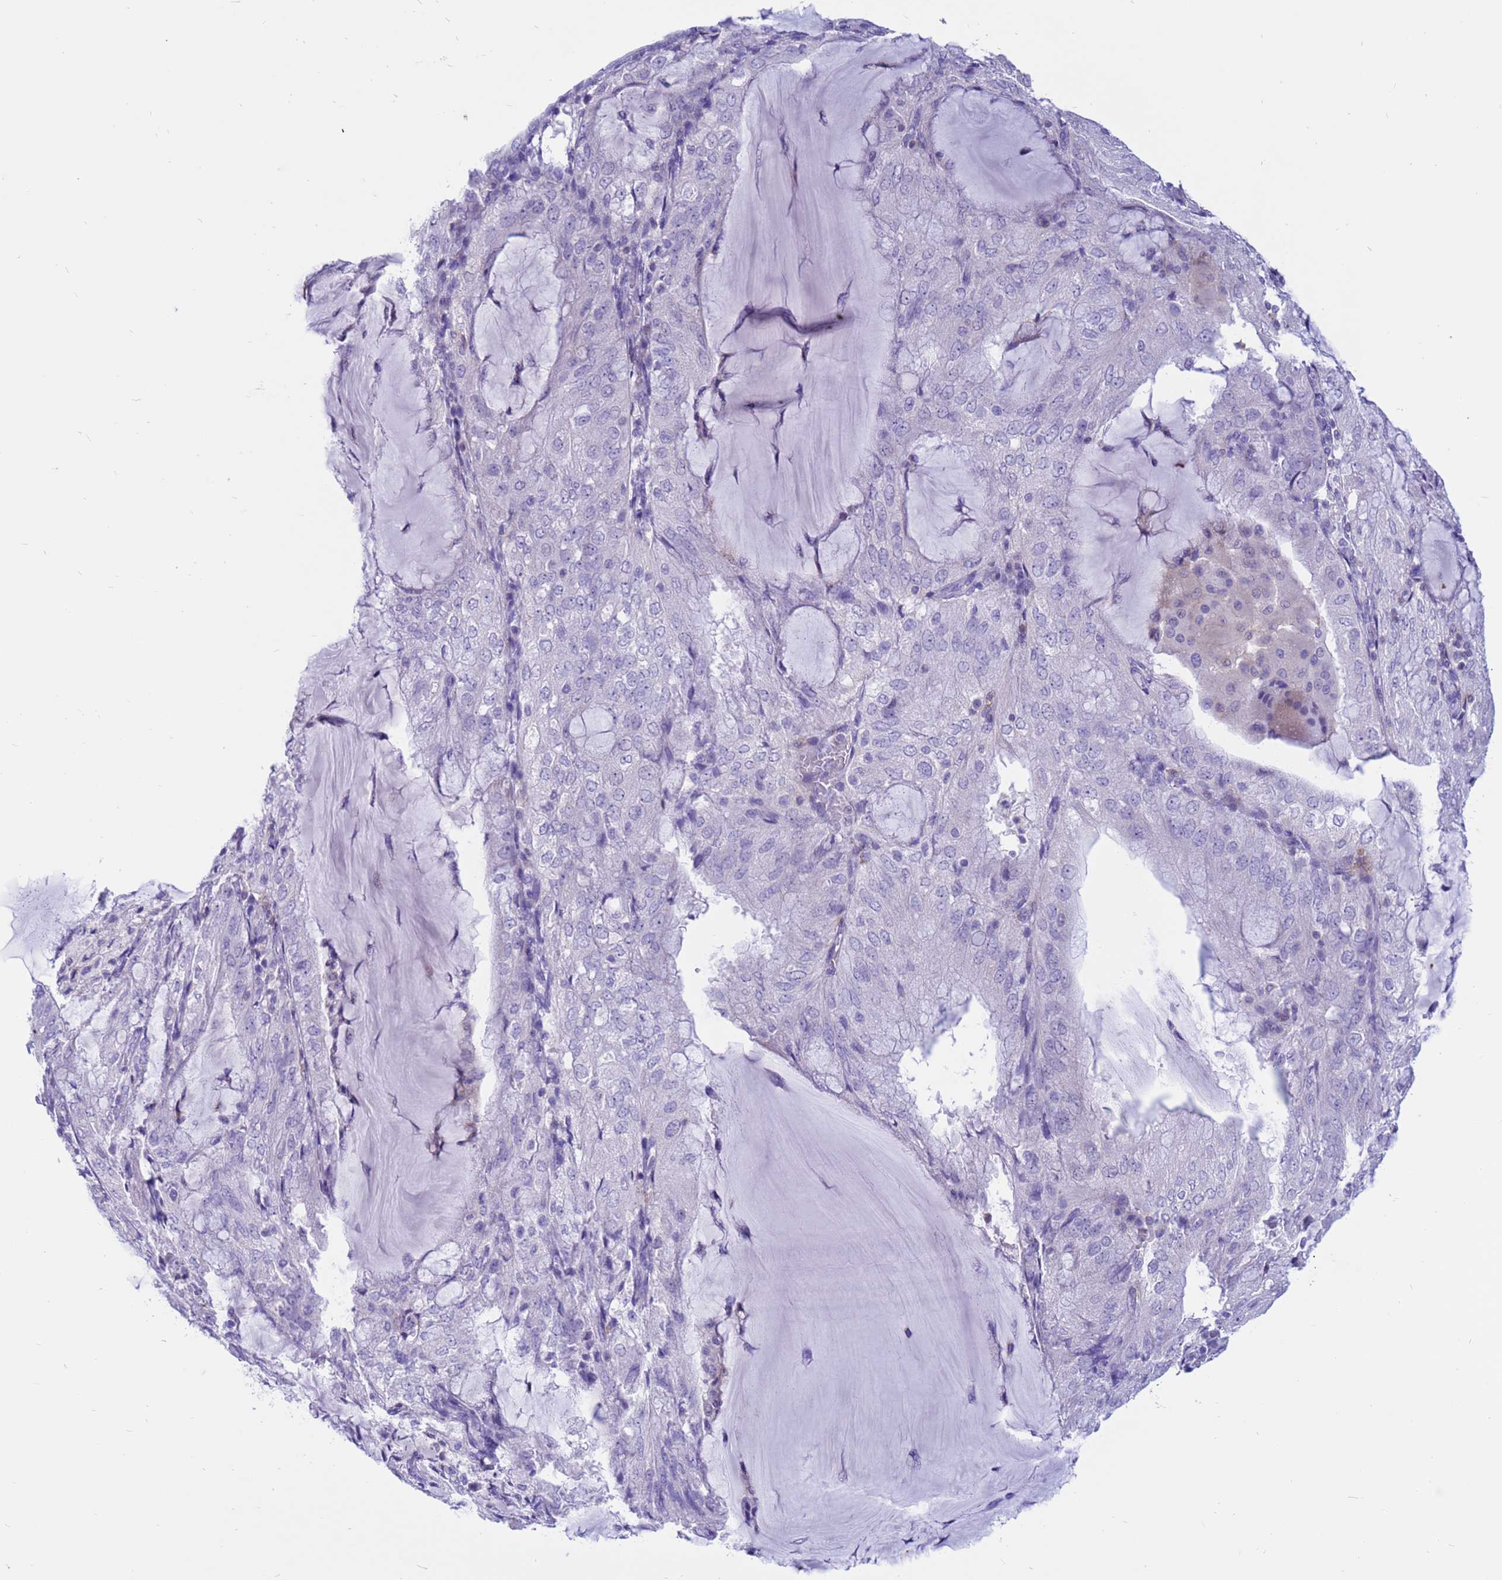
{"staining": {"intensity": "negative", "quantity": "none", "location": "none"}, "tissue": "endometrial cancer", "cell_type": "Tumor cells", "image_type": "cancer", "snomed": [{"axis": "morphology", "description": "Adenocarcinoma, NOS"}, {"axis": "topography", "description": "Endometrium"}], "caption": "Immunohistochemical staining of endometrial adenocarcinoma shows no significant expression in tumor cells.", "gene": "PDE10A", "patient": {"sex": "female", "age": 81}}